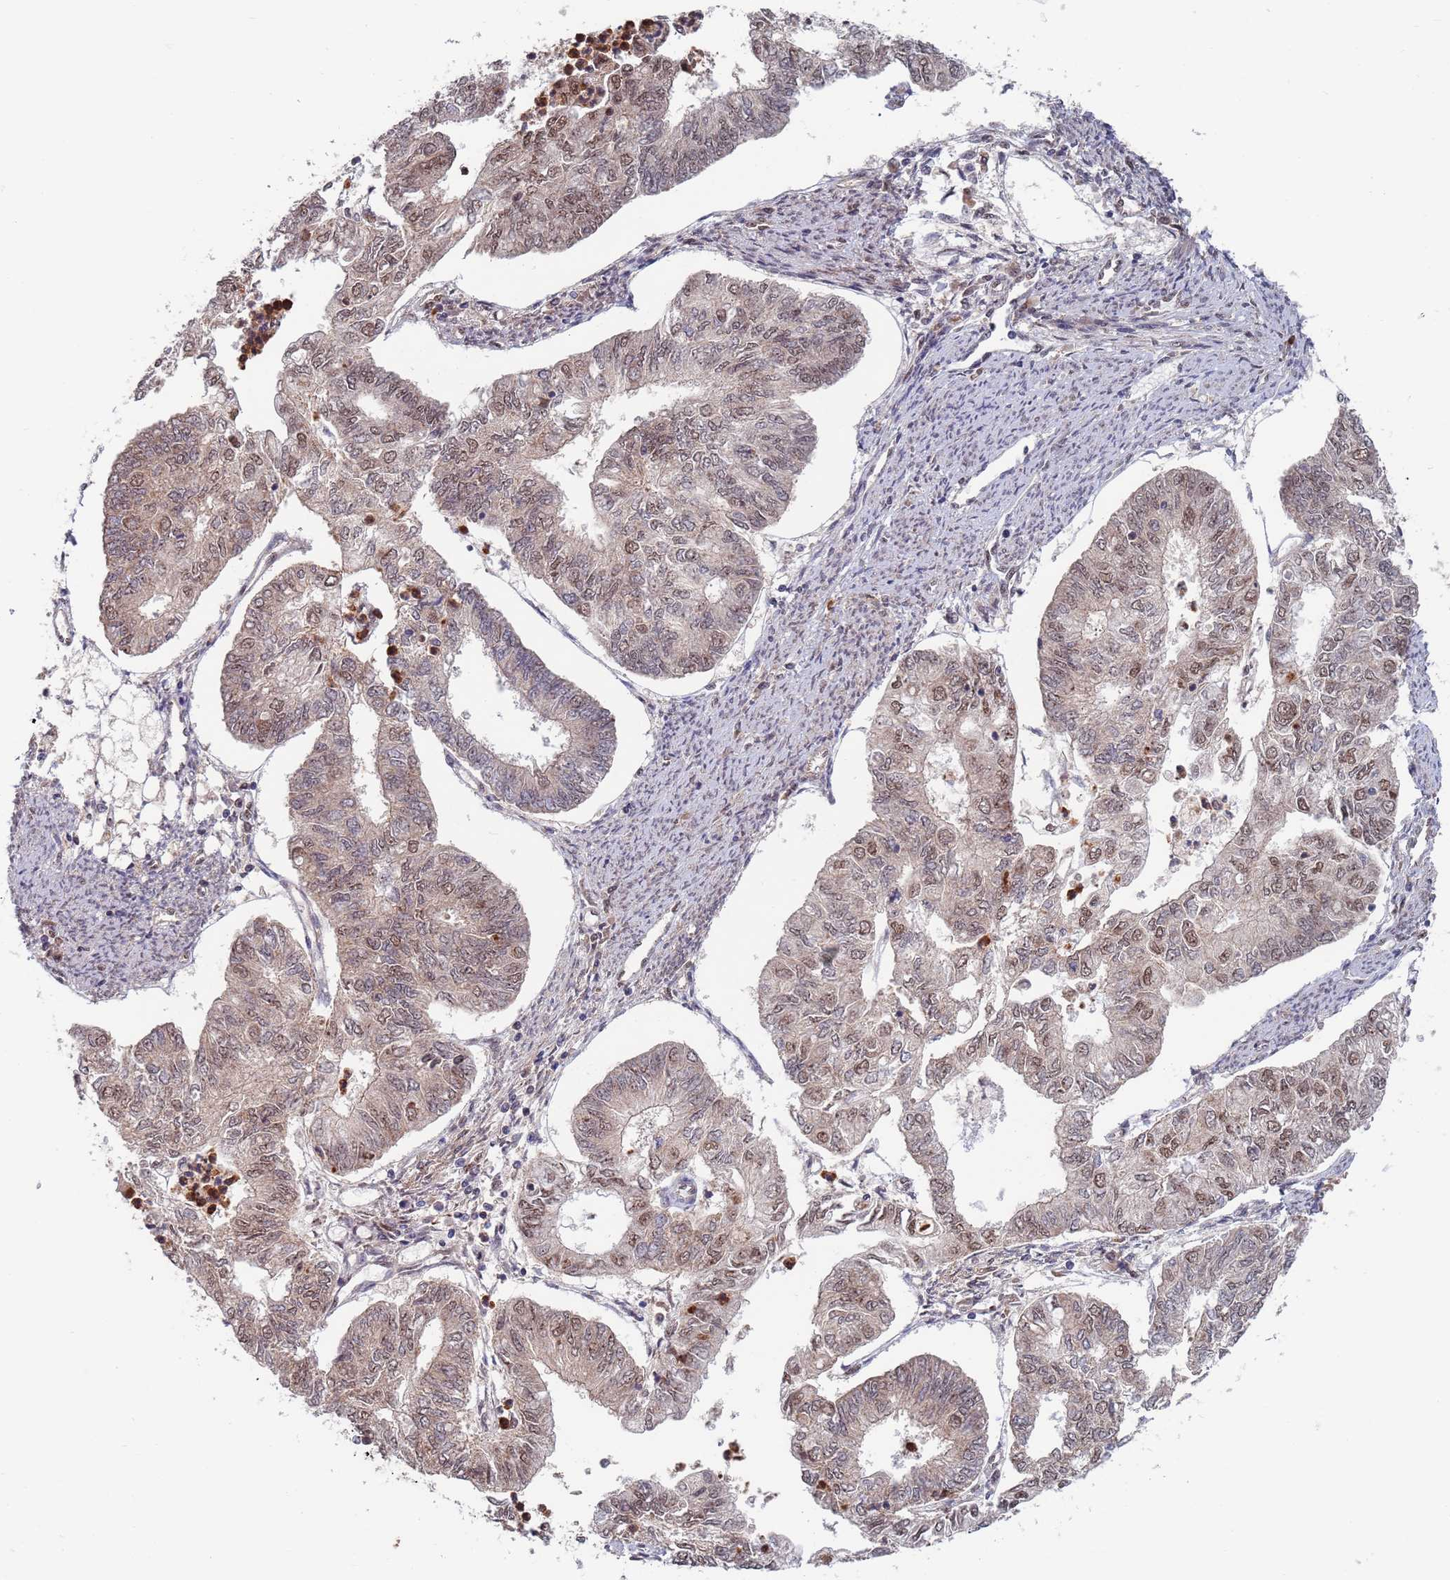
{"staining": {"intensity": "moderate", "quantity": "25%-75%", "location": "nuclear"}, "tissue": "endometrial cancer", "cell_type": "Tumor cells", "image_type": "cancer", "snomed": [{"axis": "morphology", "description": "Adenocarcinoma, NOS"}, {"axis": "topography", "description": "Endometrium"}], "caption": "Endometrial cancer (adenocarcinoma) was stained to show a protein in brown. There is medium levels of moderate nuclear positivity in approximately 25%-75% of tumor cells. The staining was performed using DAB to visualize the protein expression in brown, while the nuclei were stained in blue with hematoxylin (Magnification: 20x).", "gene": "RPP25", "patient": {"sex": "female", "age": 68}}